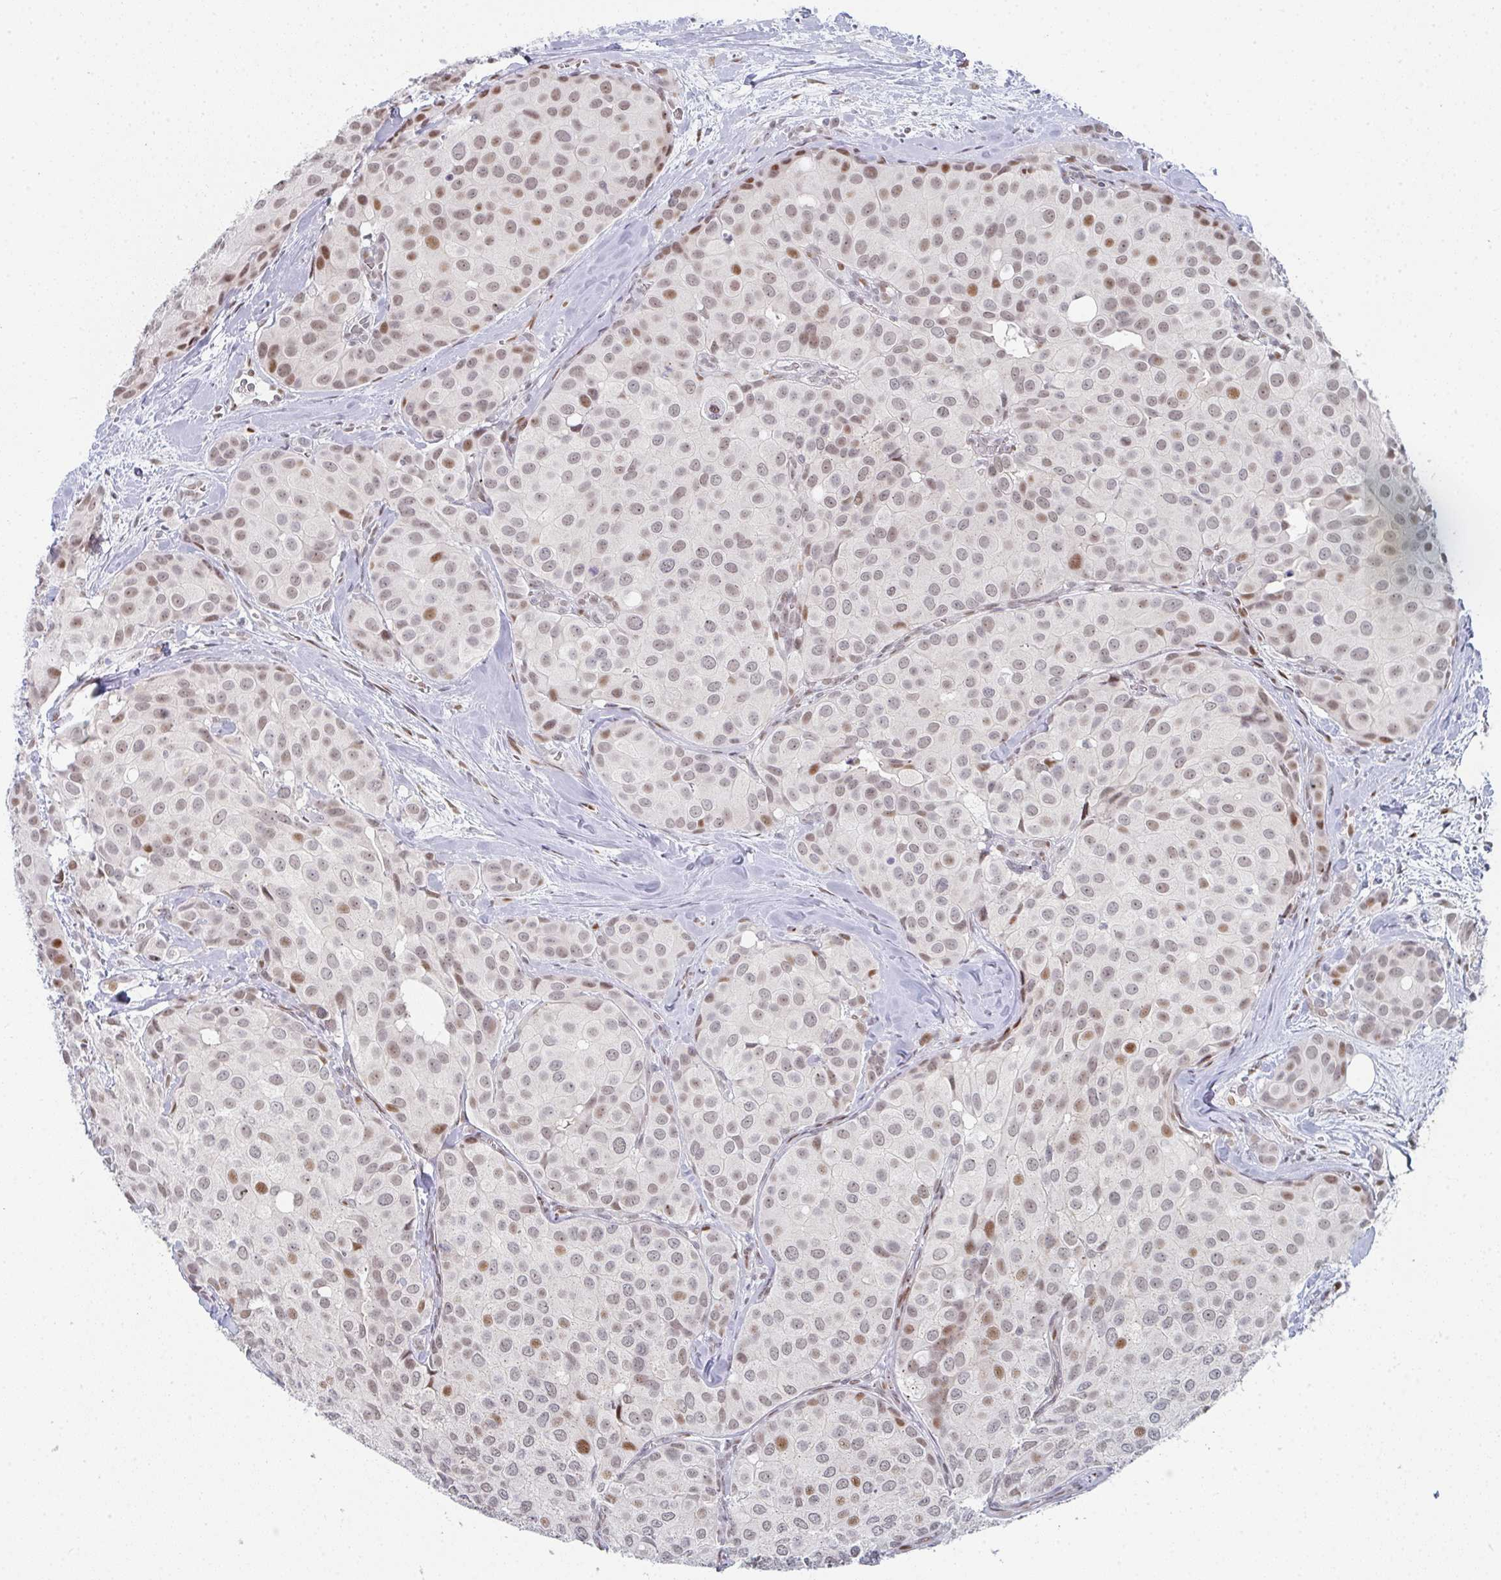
{"staining": {"intensity": "moderate", "quantity": ">75%", "location": "nuclear"}, "tissue": "breast cancer", "cell_type": "Tumor cells", "image_type": "cancer", "snomed": [{"axis": "morphology", "description": "Duct carcinoma"}, {"axis": "topography", "description": "Breast"}], "caption": "Protein expression analysis of breast cancer (intraductal carcinoma) exhibits moderate nuclear staining in about >75% of tumor cells.", "gene": "POU2AF2", "patient": {"sex": "female", "age": 70}}